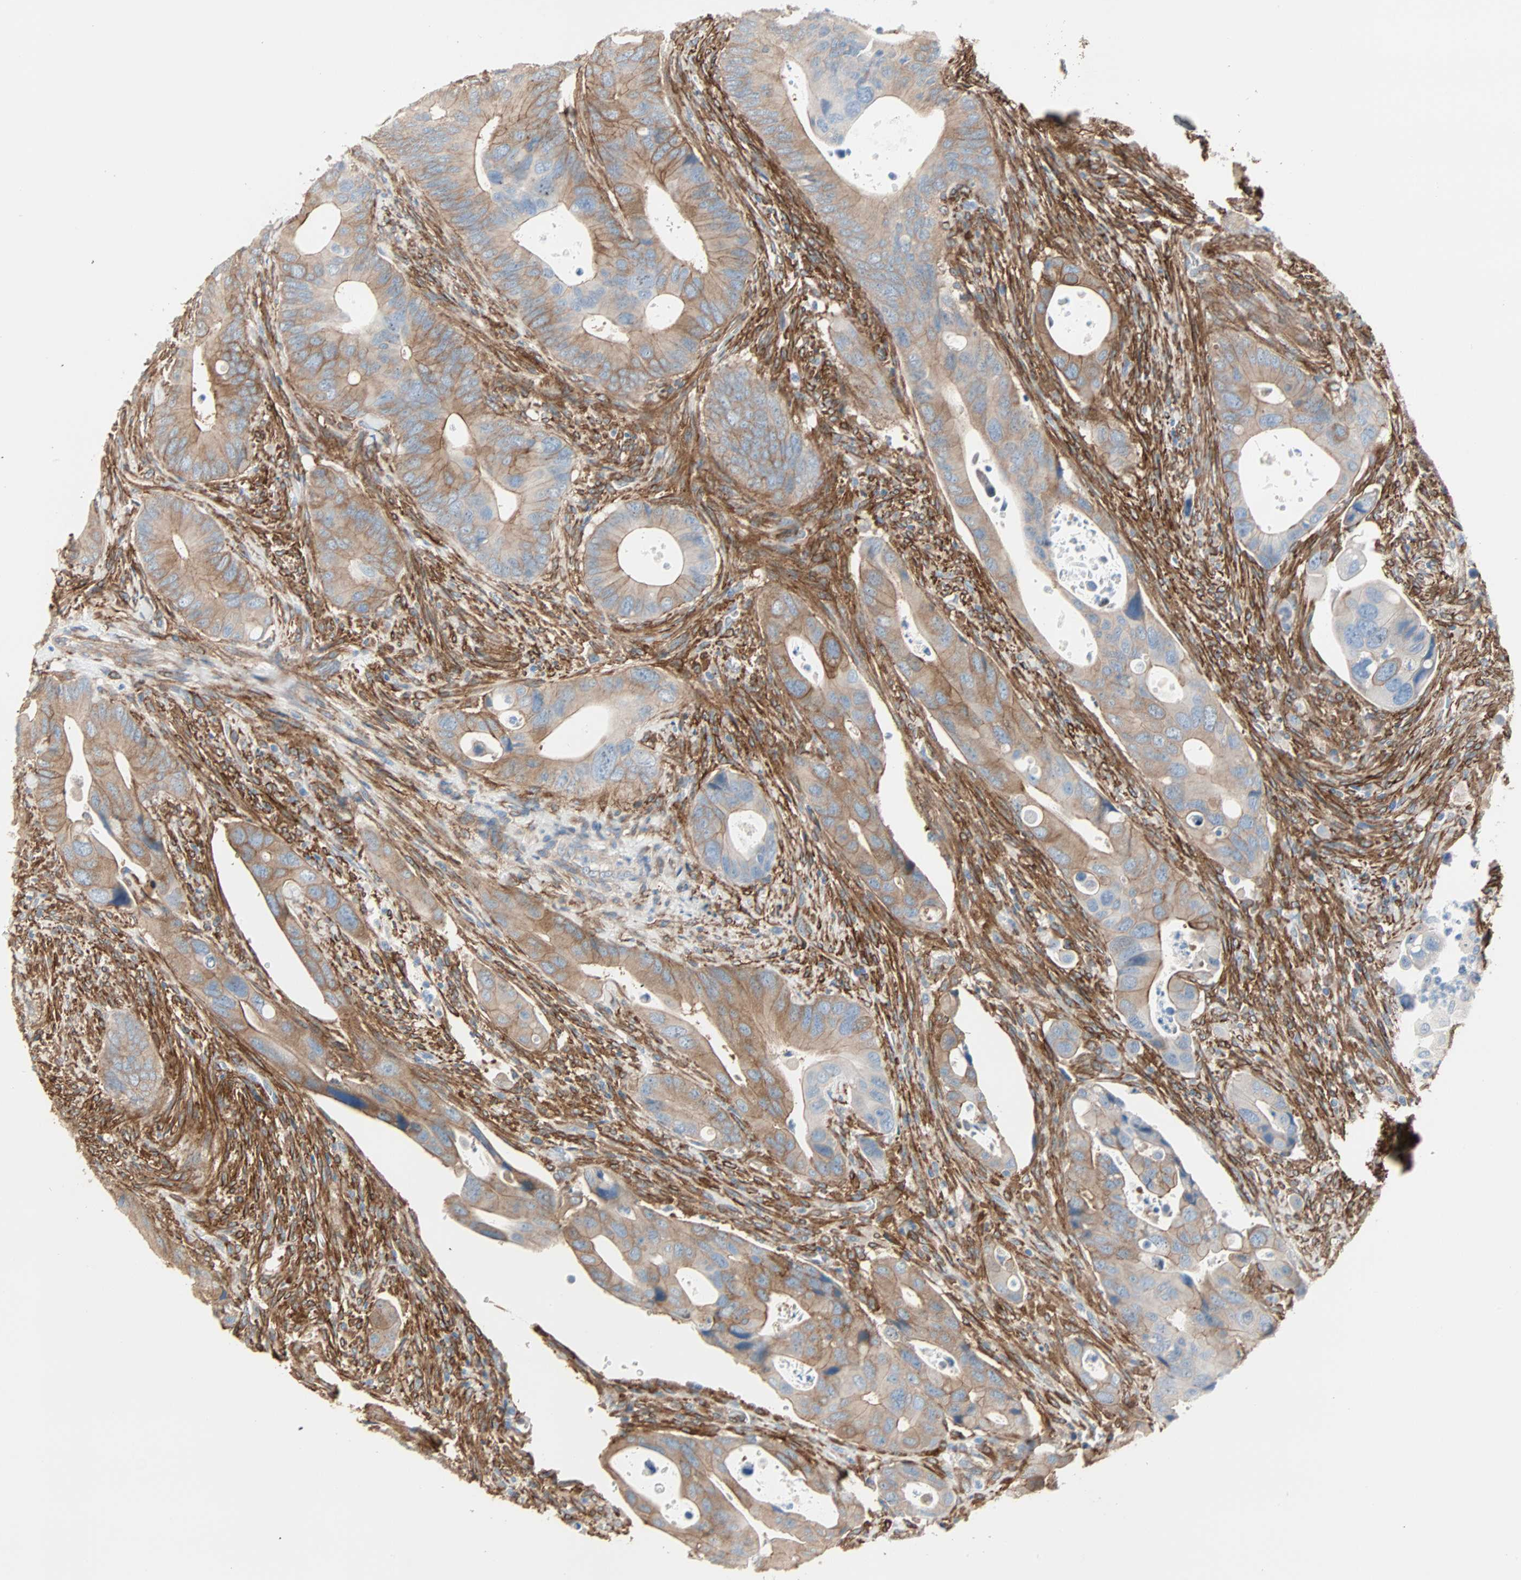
{"staining": {"intensity": "moderate", "quantity": ">75%", "location": "cytoplasmic/membranous"}, "tissue": "colorectal cancer", "cell_type": "Tumor cells", "image_type": "cancer", "snomed": [{"axis": "morphology", "description": "Adenocarcinoma, NOS"}, {"axis": "topography", "description": "Rectum"}], "caption": "Protein expression analysis of colorectal adenocarcinoma displays moderate cytoplasmic/membranous expression in approximately >75% of tumor cells.", "gene": "EPB41L2", "patient": {"sex": "female", "age": 57}}